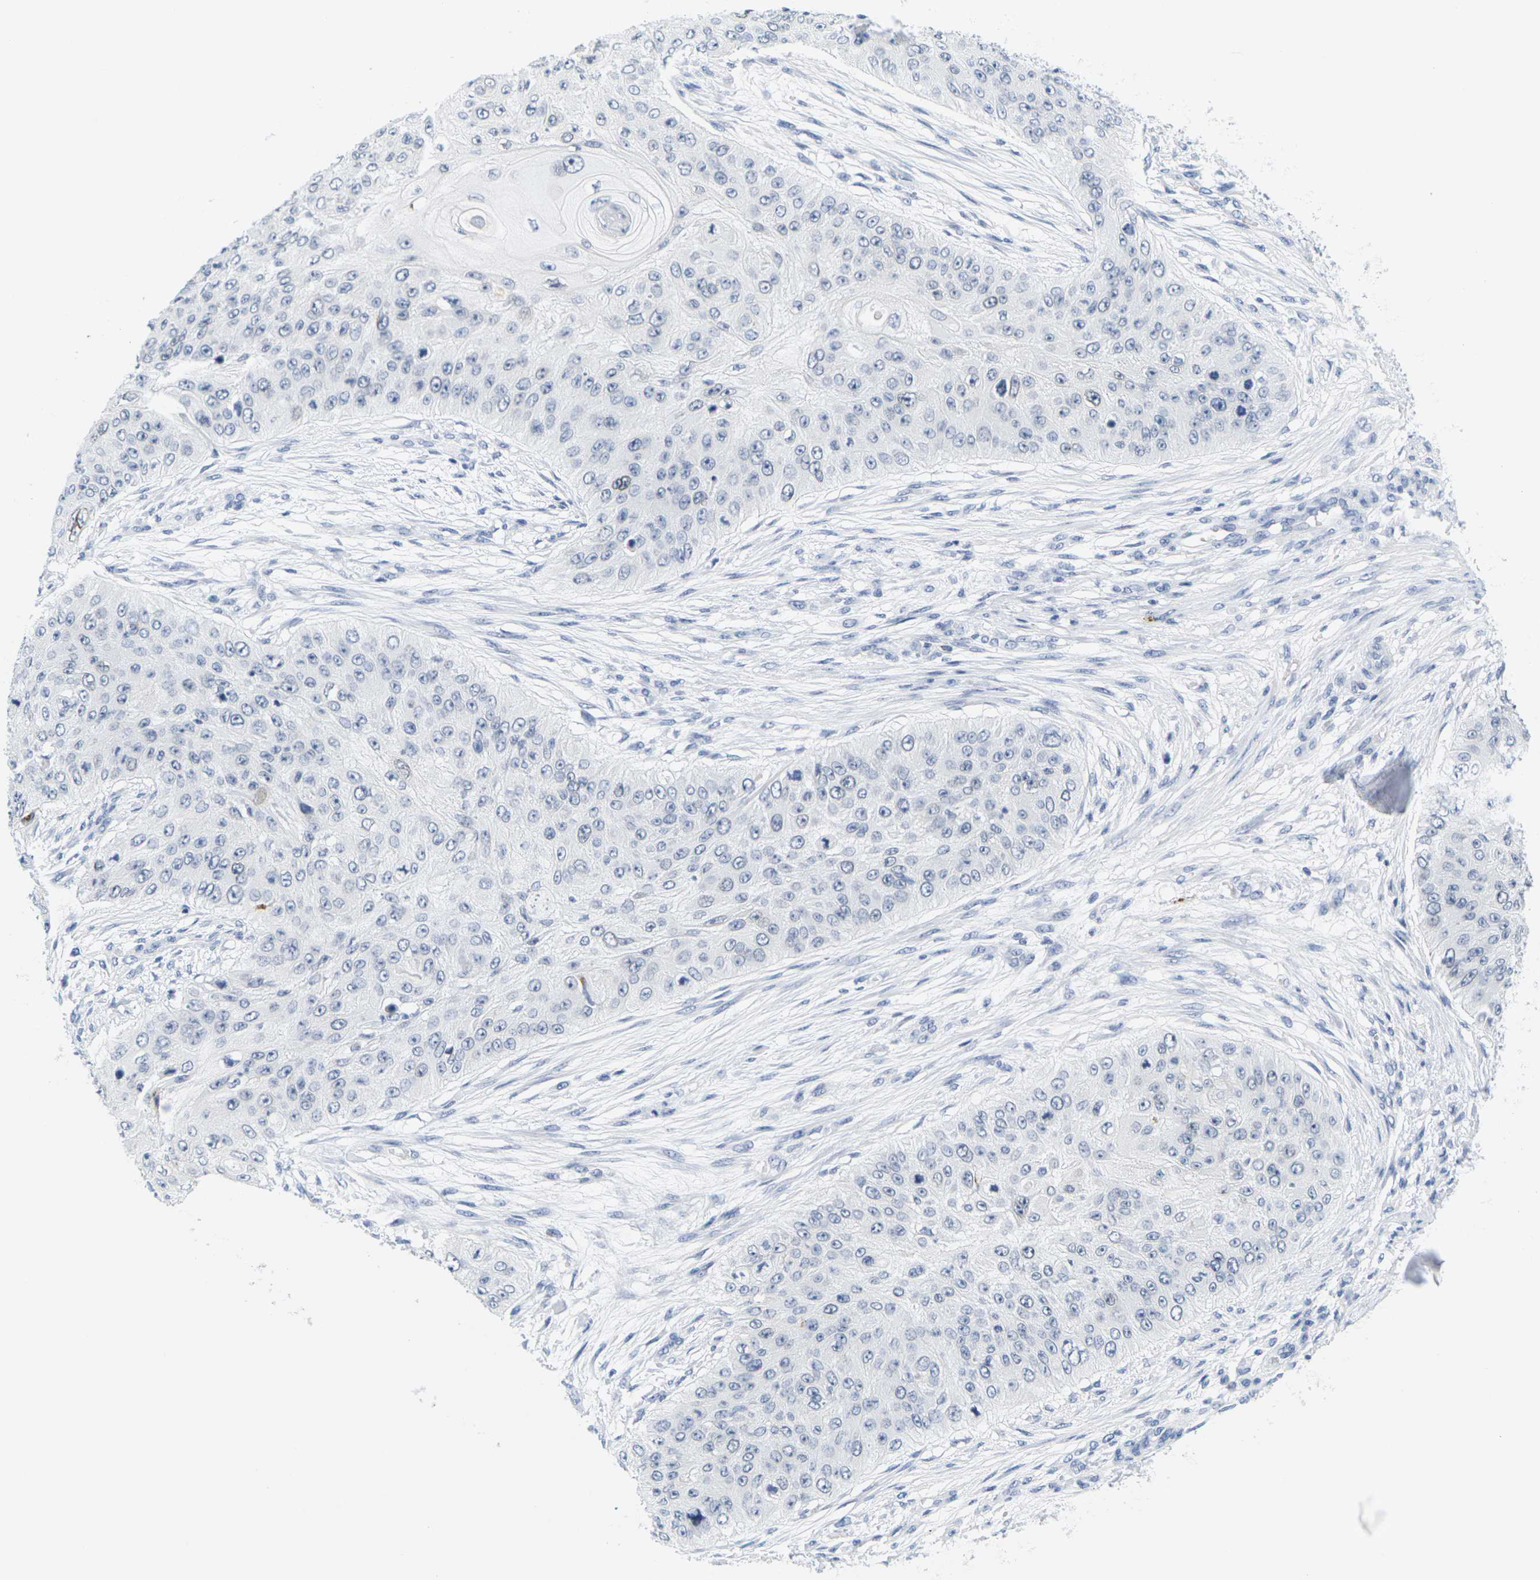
{"staining": {"intensity": "negative", "quantity": "none", "location": "none"}, "tissue": "skin cancer", "cell_type": "Tumor cells", "image_type": "cancer", "snomed": [{"axis": "morphology", "description": "Squamous cell carcinoma, NOS"}, {"axis": "topography", "description": "Skin"}], "caption": "This is an IHC micrograph of skin squamous cell carcinoma. There is no positivity in tumor cells.", "gene": "HLA-DOB", "patient": {"sex": "female", "age": 80}}